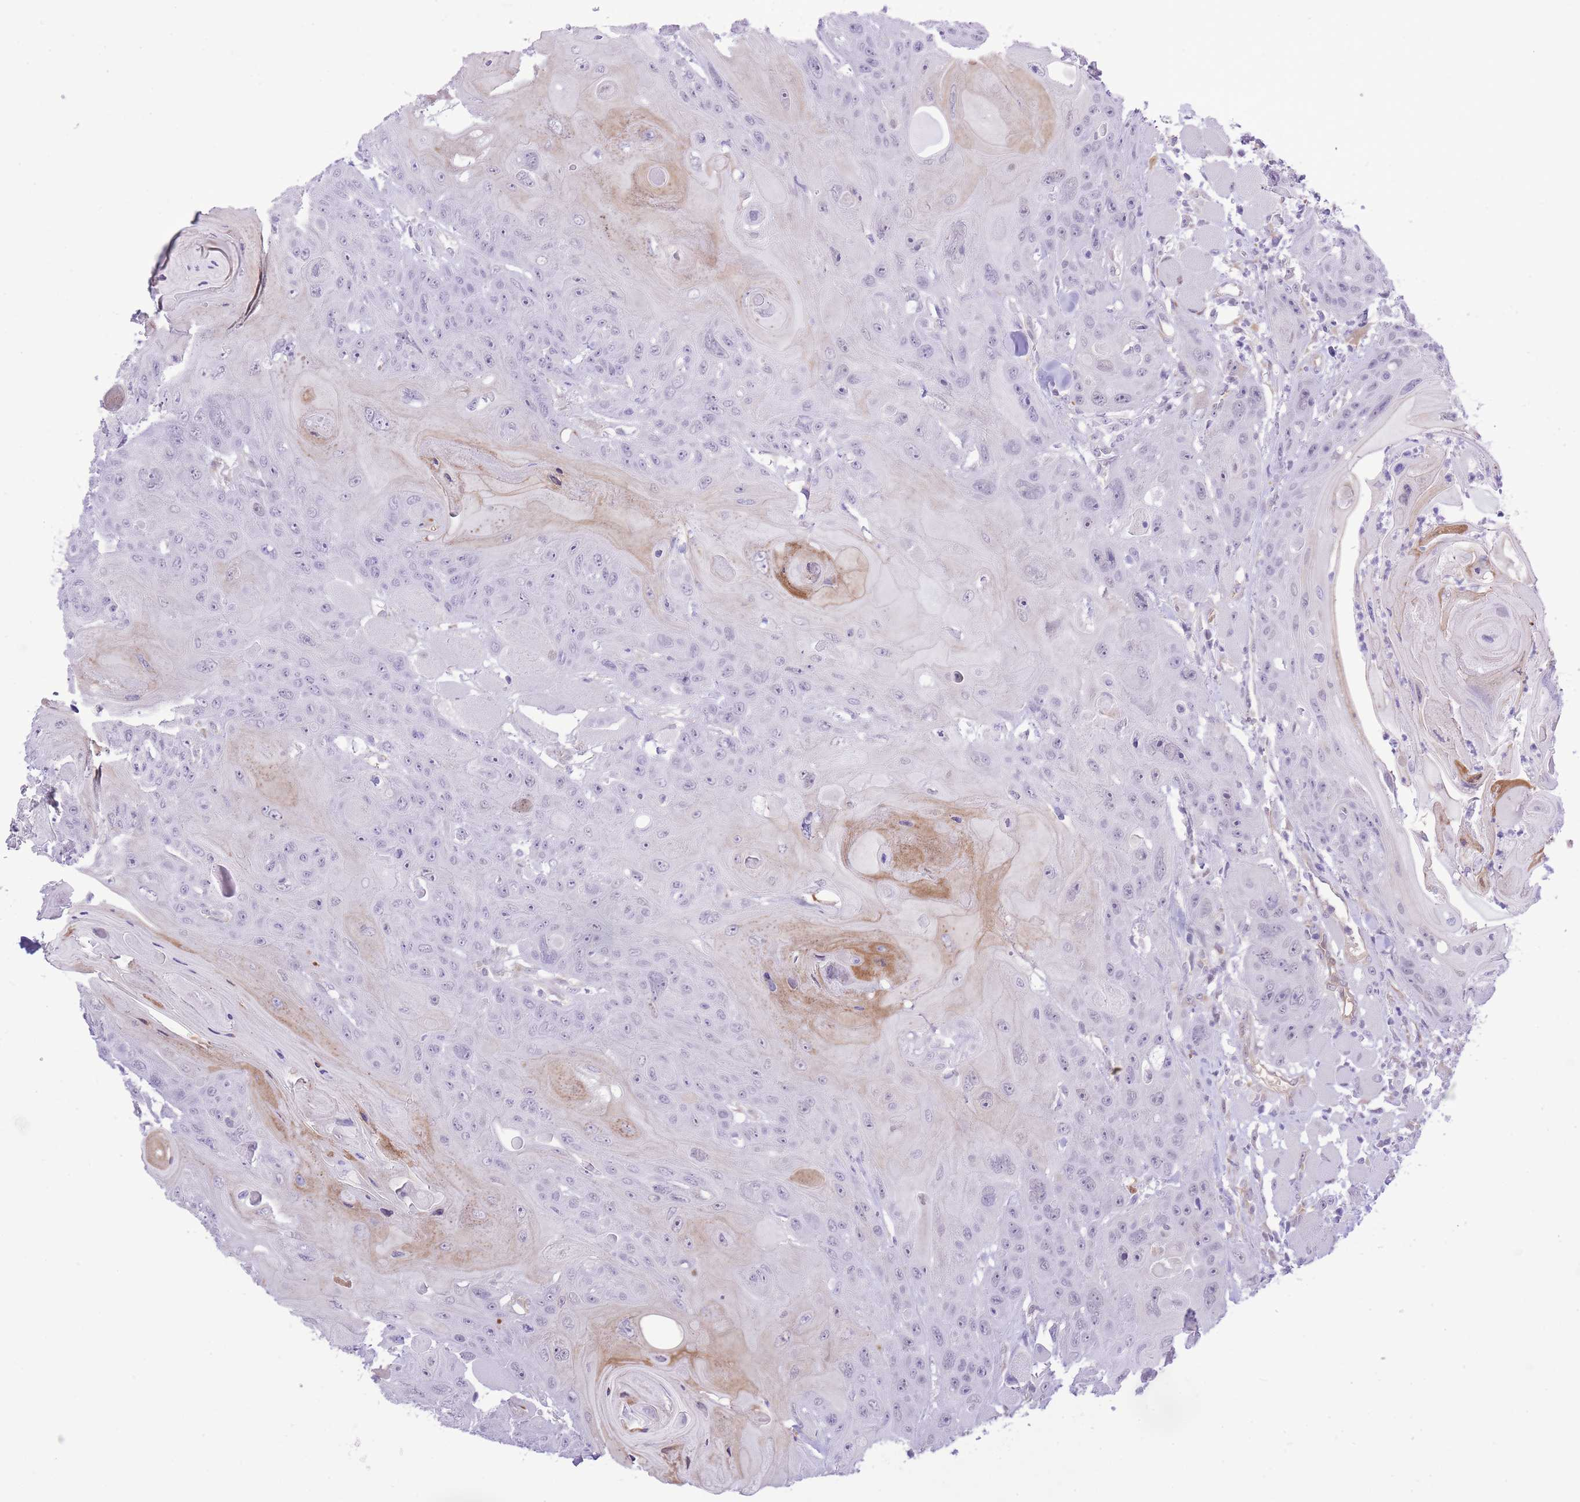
{"staining": {"intensity": "negative", "quantity": "none", "location": "none"}, "tissue": "head and neck cancer", "cell_type": "Tumor cells", "image_type": "cancer", "snomed": [{"axis": "morphology", "description": "Squamous cell carcinoma, NOS"}, {"axis": "topography", "description": "Head-Neck"}], "caption": "IHC of head and neck cancer exhibits no positivity in tumor cells.", "gene": "MEIOSIN", "patient": {"sex": "female", "age": 59}}